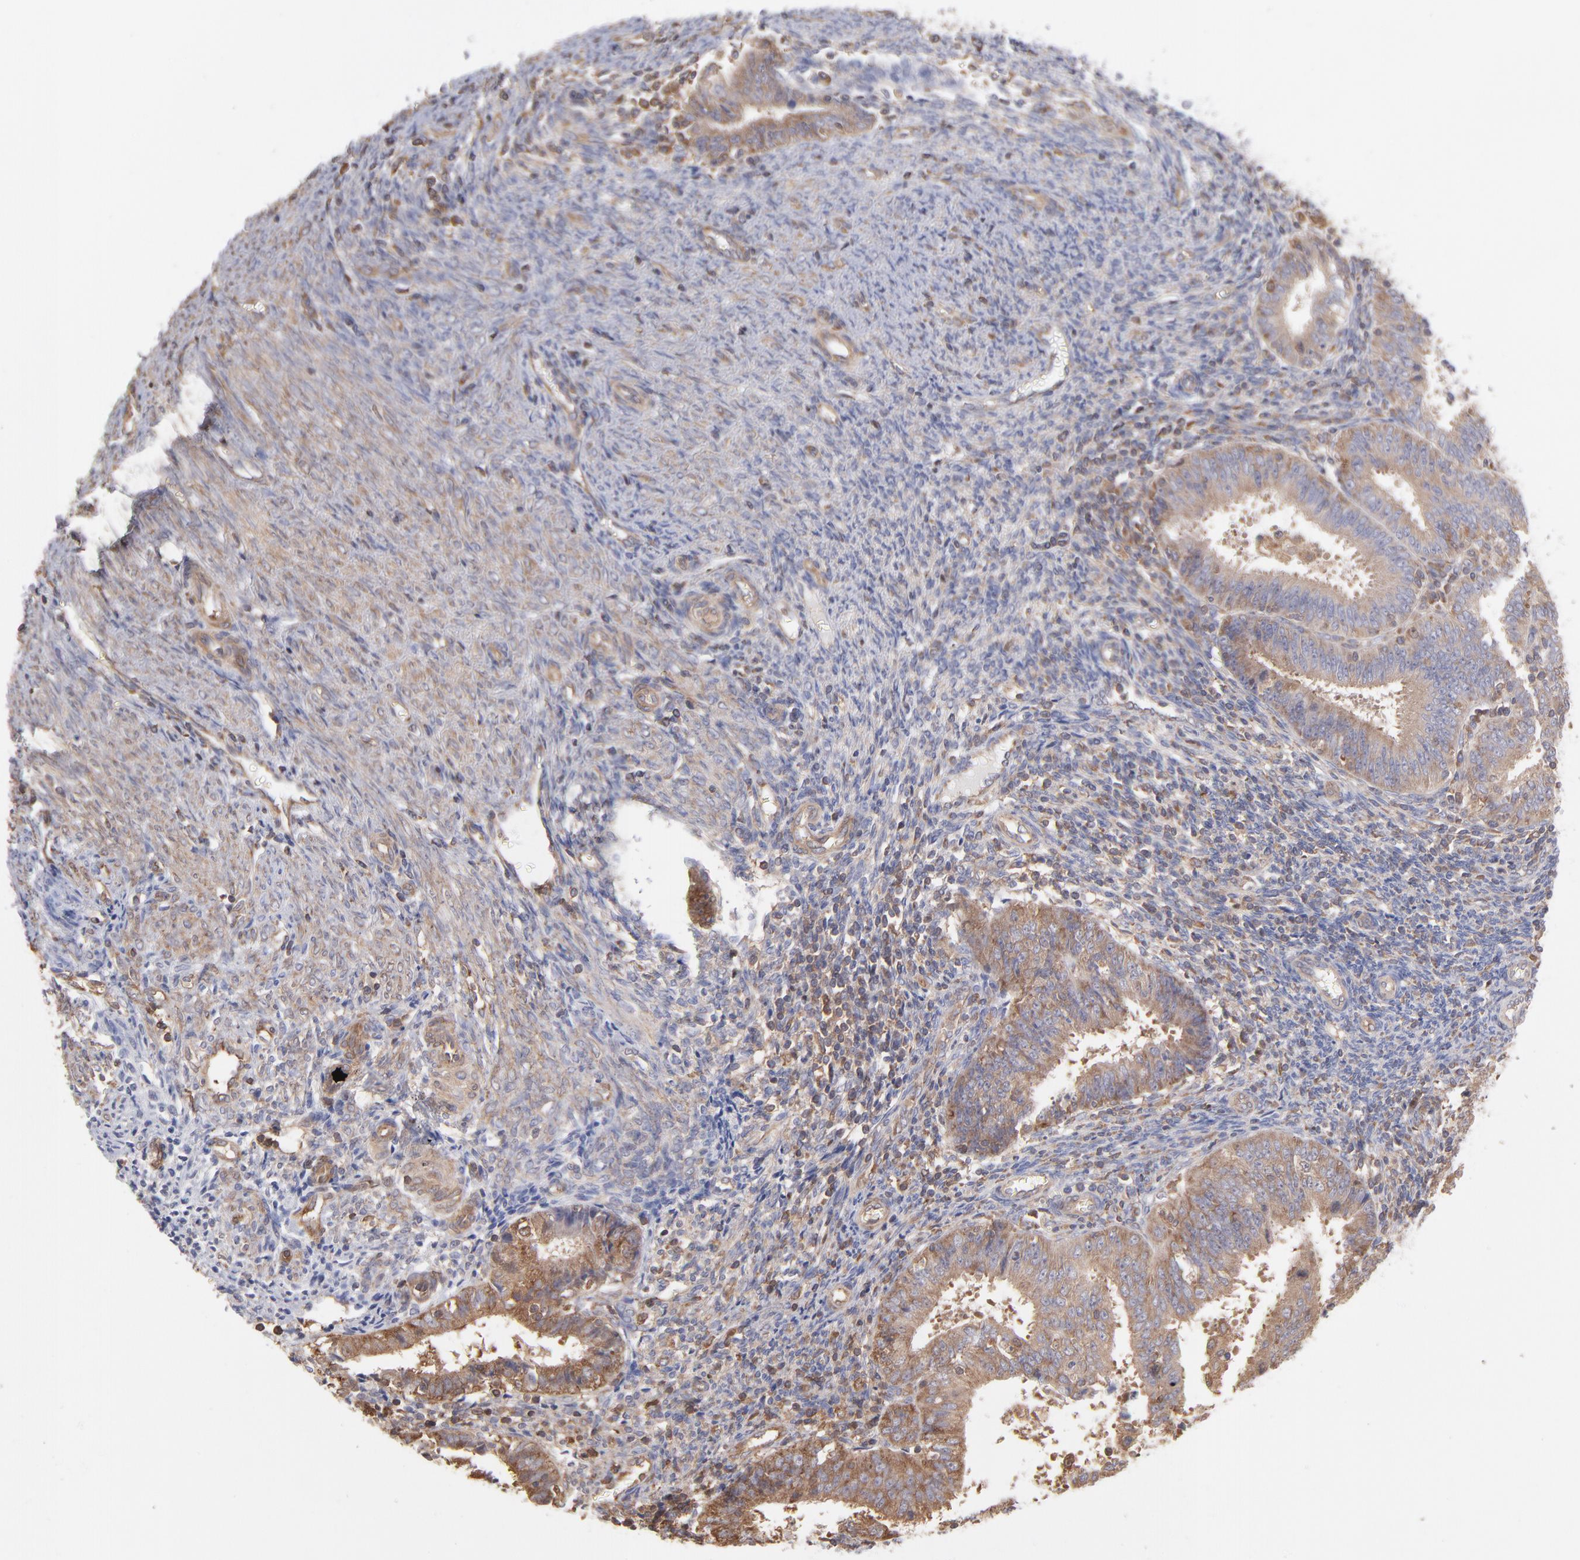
{"staining": {"intensity": "weak", "quantity": ">75%", "location": "cytoplasmic/membranous"}, "tissue": "endometrial cancer", "cell_type": "Tumor cells", "image_type": "cancer", "snomed": [{"axis": "morphology", "description": "Adenocarcinoma, NOS"}, {"axis": "topography", "description": "Endometrium"}], "caption": "Immunohistochemistry (IHC) of human endometrial adenocarcinoma displays low levels of weak cytoplasmic/membranous positivity in approximately >75% of tumor cells. Using DAB (3,3'-diaminobenzidine) (brown) and hematoxylin (blue) stains, captured at high magnification using brightfield microscopy.", "gene": "MAPRE1", "patient": {"sex": "female", "age": 42}}